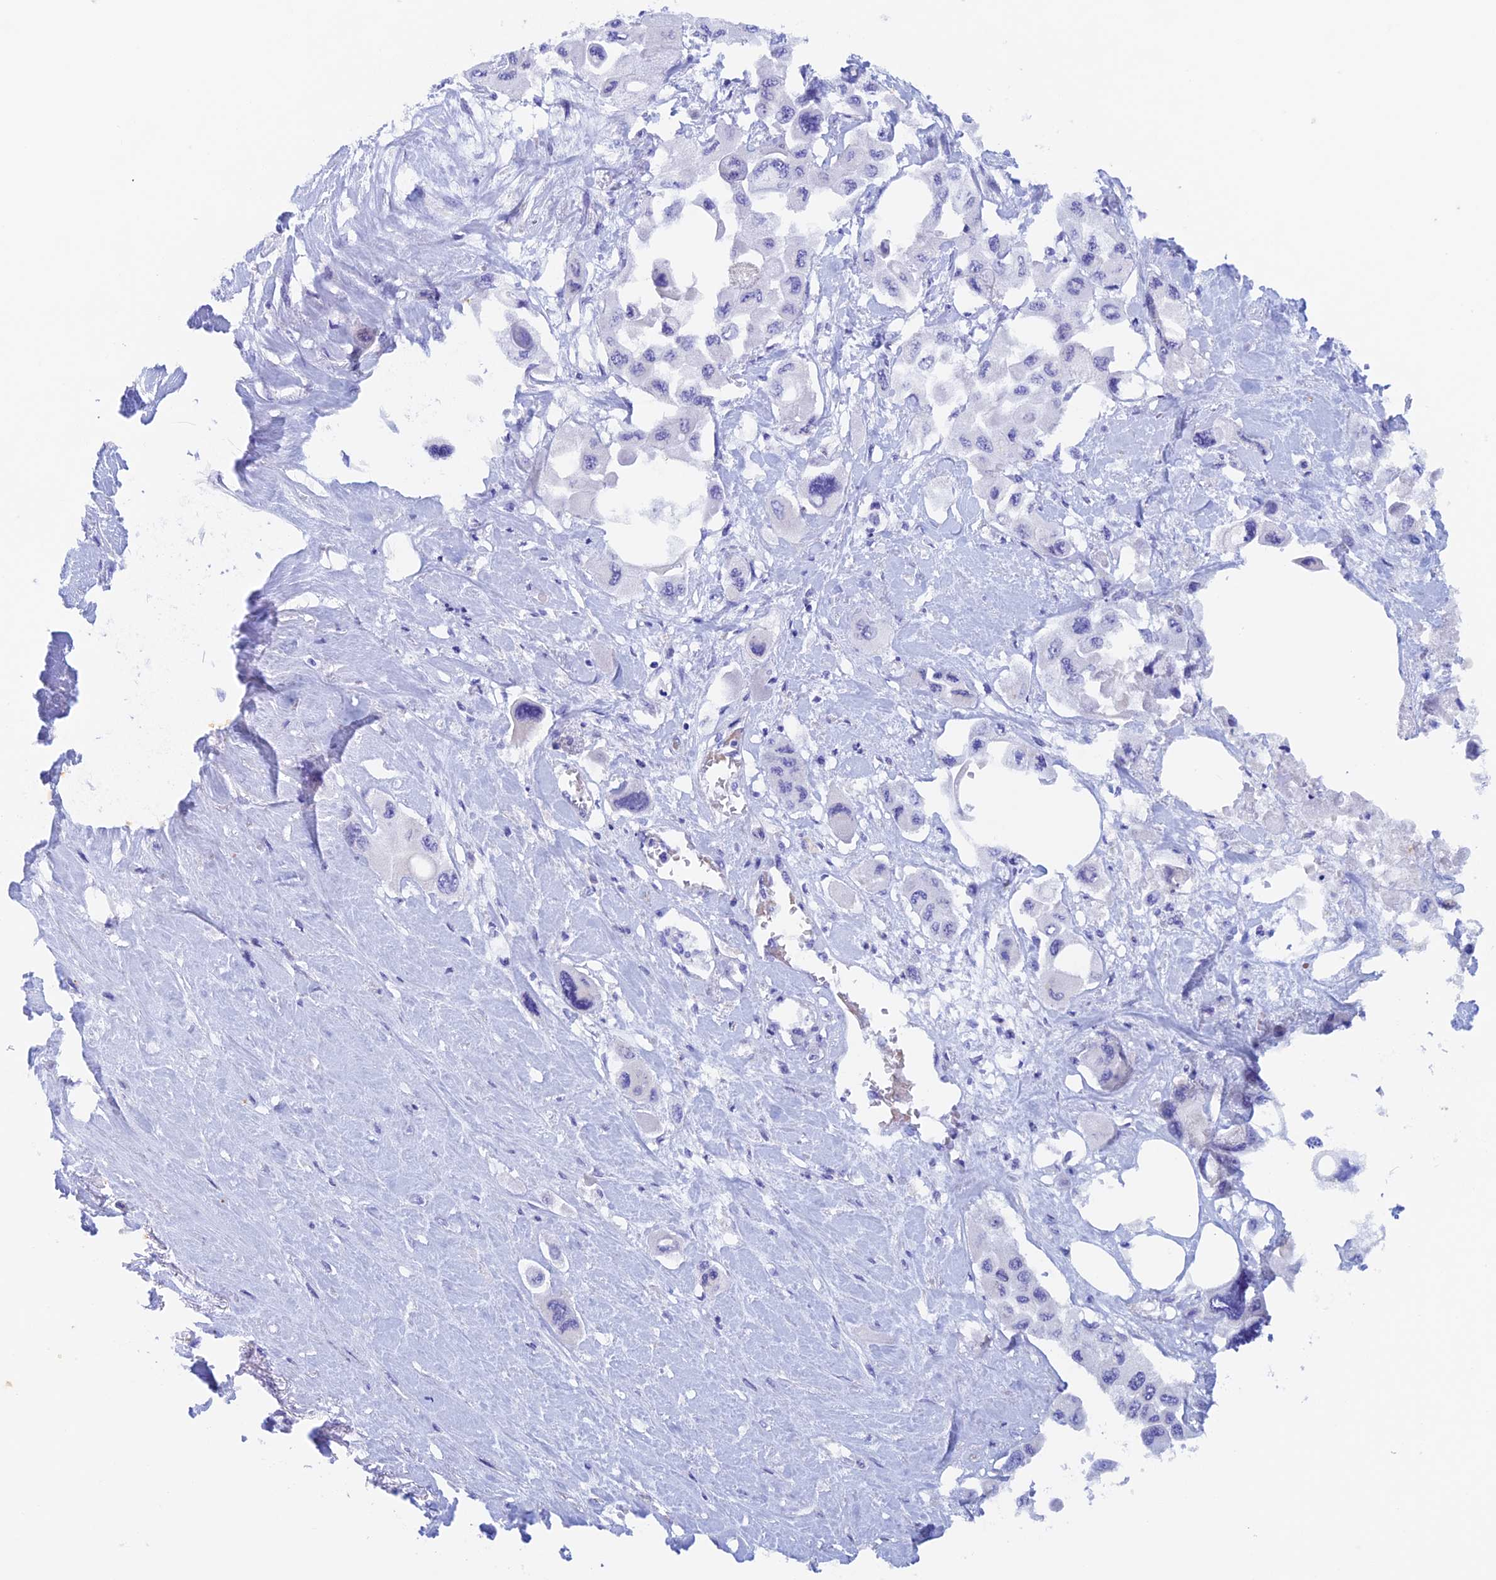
{"staining": {"intensity": "negative", "quantity": "none", "location": "none"}, "tissue": "pancreatic cancer", "cell_type": "Tumor cells", "image_type": "cancer", "snomed": [{"axis": "morphology", "description": "Adenocarcinoma, NOS"}, {"axis": "topography", "description": "Pancreas"}], "caption": "A photomicrograph of adenocarcinoma (pancreatic) stained for a protein reveals no brown staining in tumor cells.", "gene": "PSMC3IP", "patient": {"sex": "male", "age": 92}}